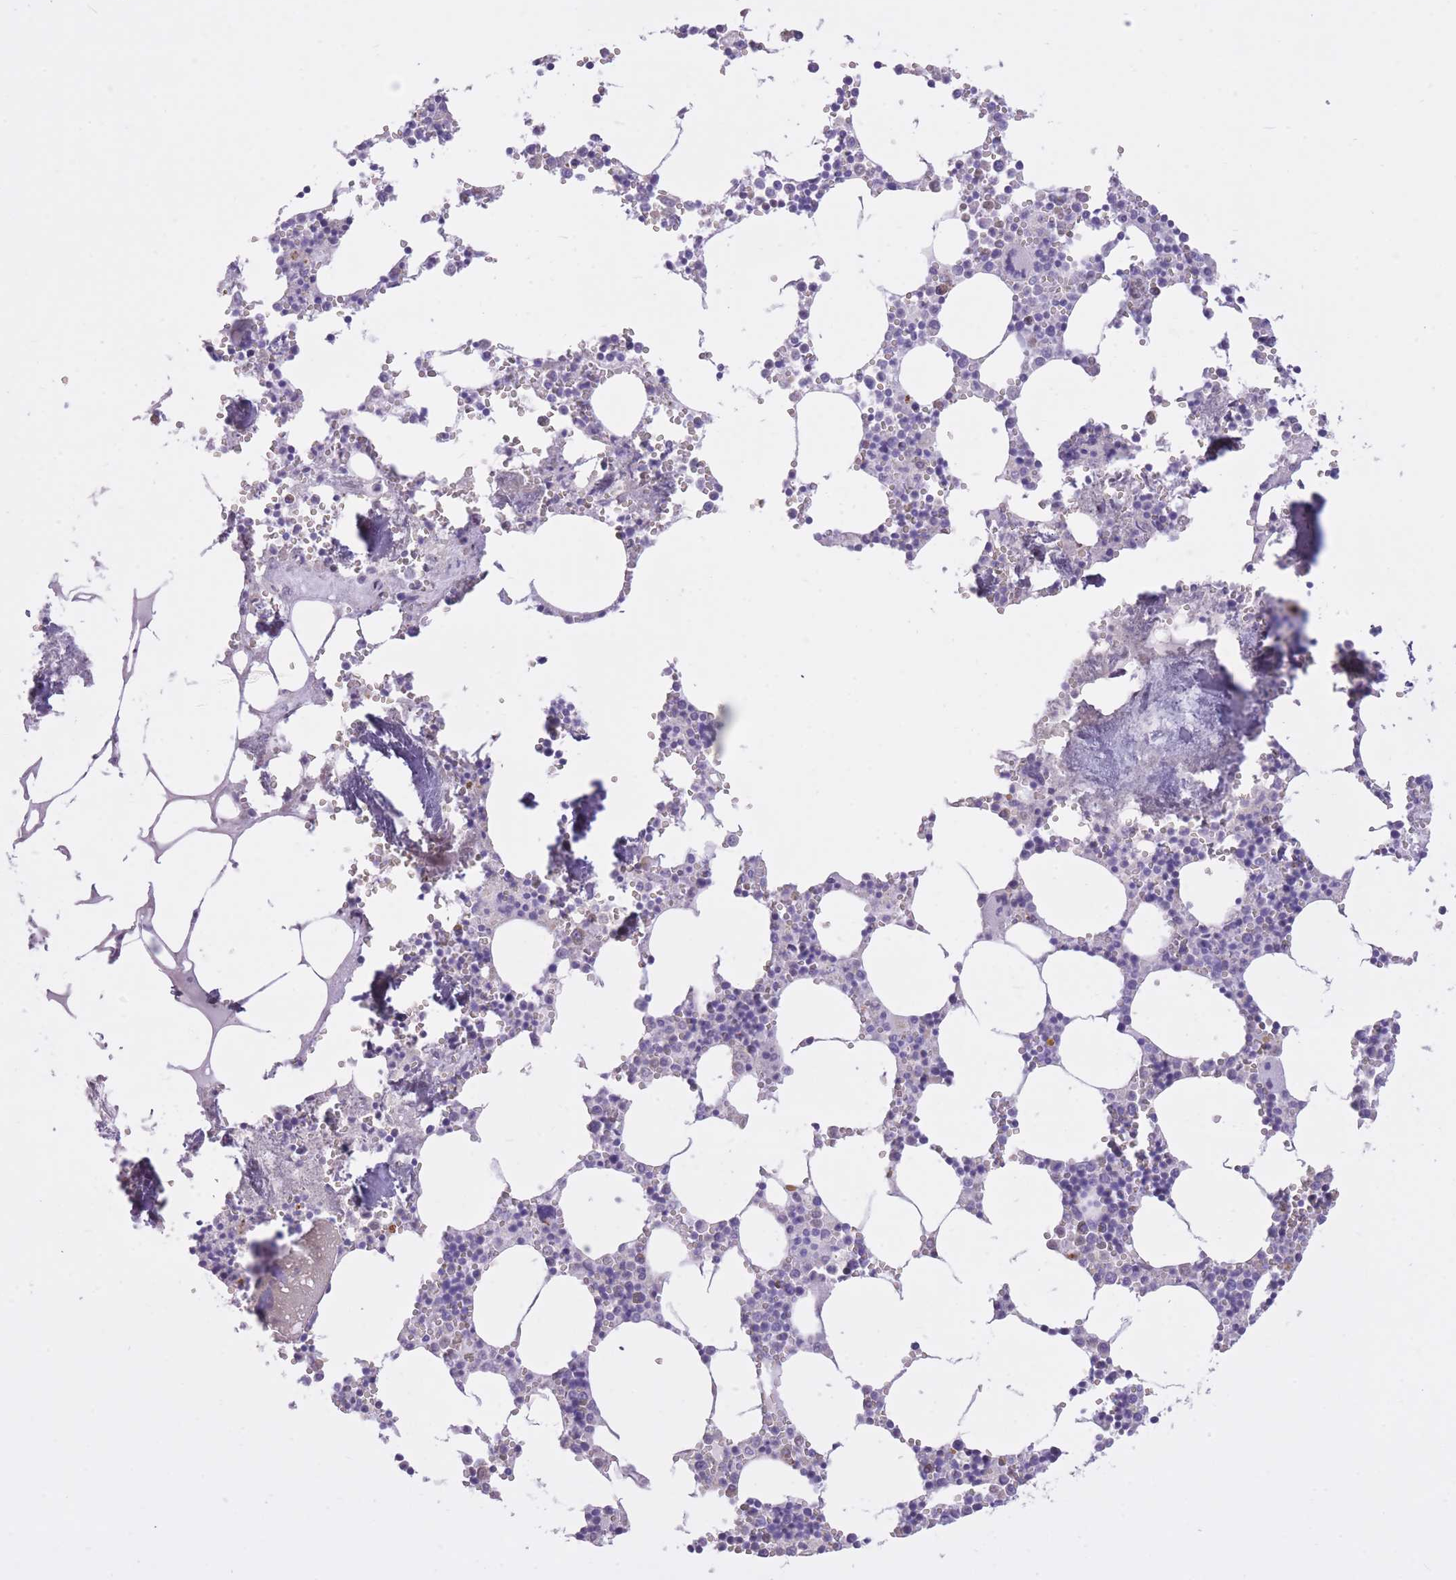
{"staining": {"intensity": "moderate", "quantity": "<25%", "location": "cytoplasmic/membranous"}, "tissue": "bone marrow", "cell_type": "Hematopoietic cells", "image_type": "normal", "snomed": [{"axis": "morphology", "description": "Normal tissue, NOS"}, {"axis": "topography", "description": "Bone marrow"}], "caption": "Hematopoietic cells show low levels of moderate cytoplasmic/membranous staining in approximately <25% of cells in normal human bone marrow.", "gene": "WDR70", "patient": {"sex": "male", "age": 54}}